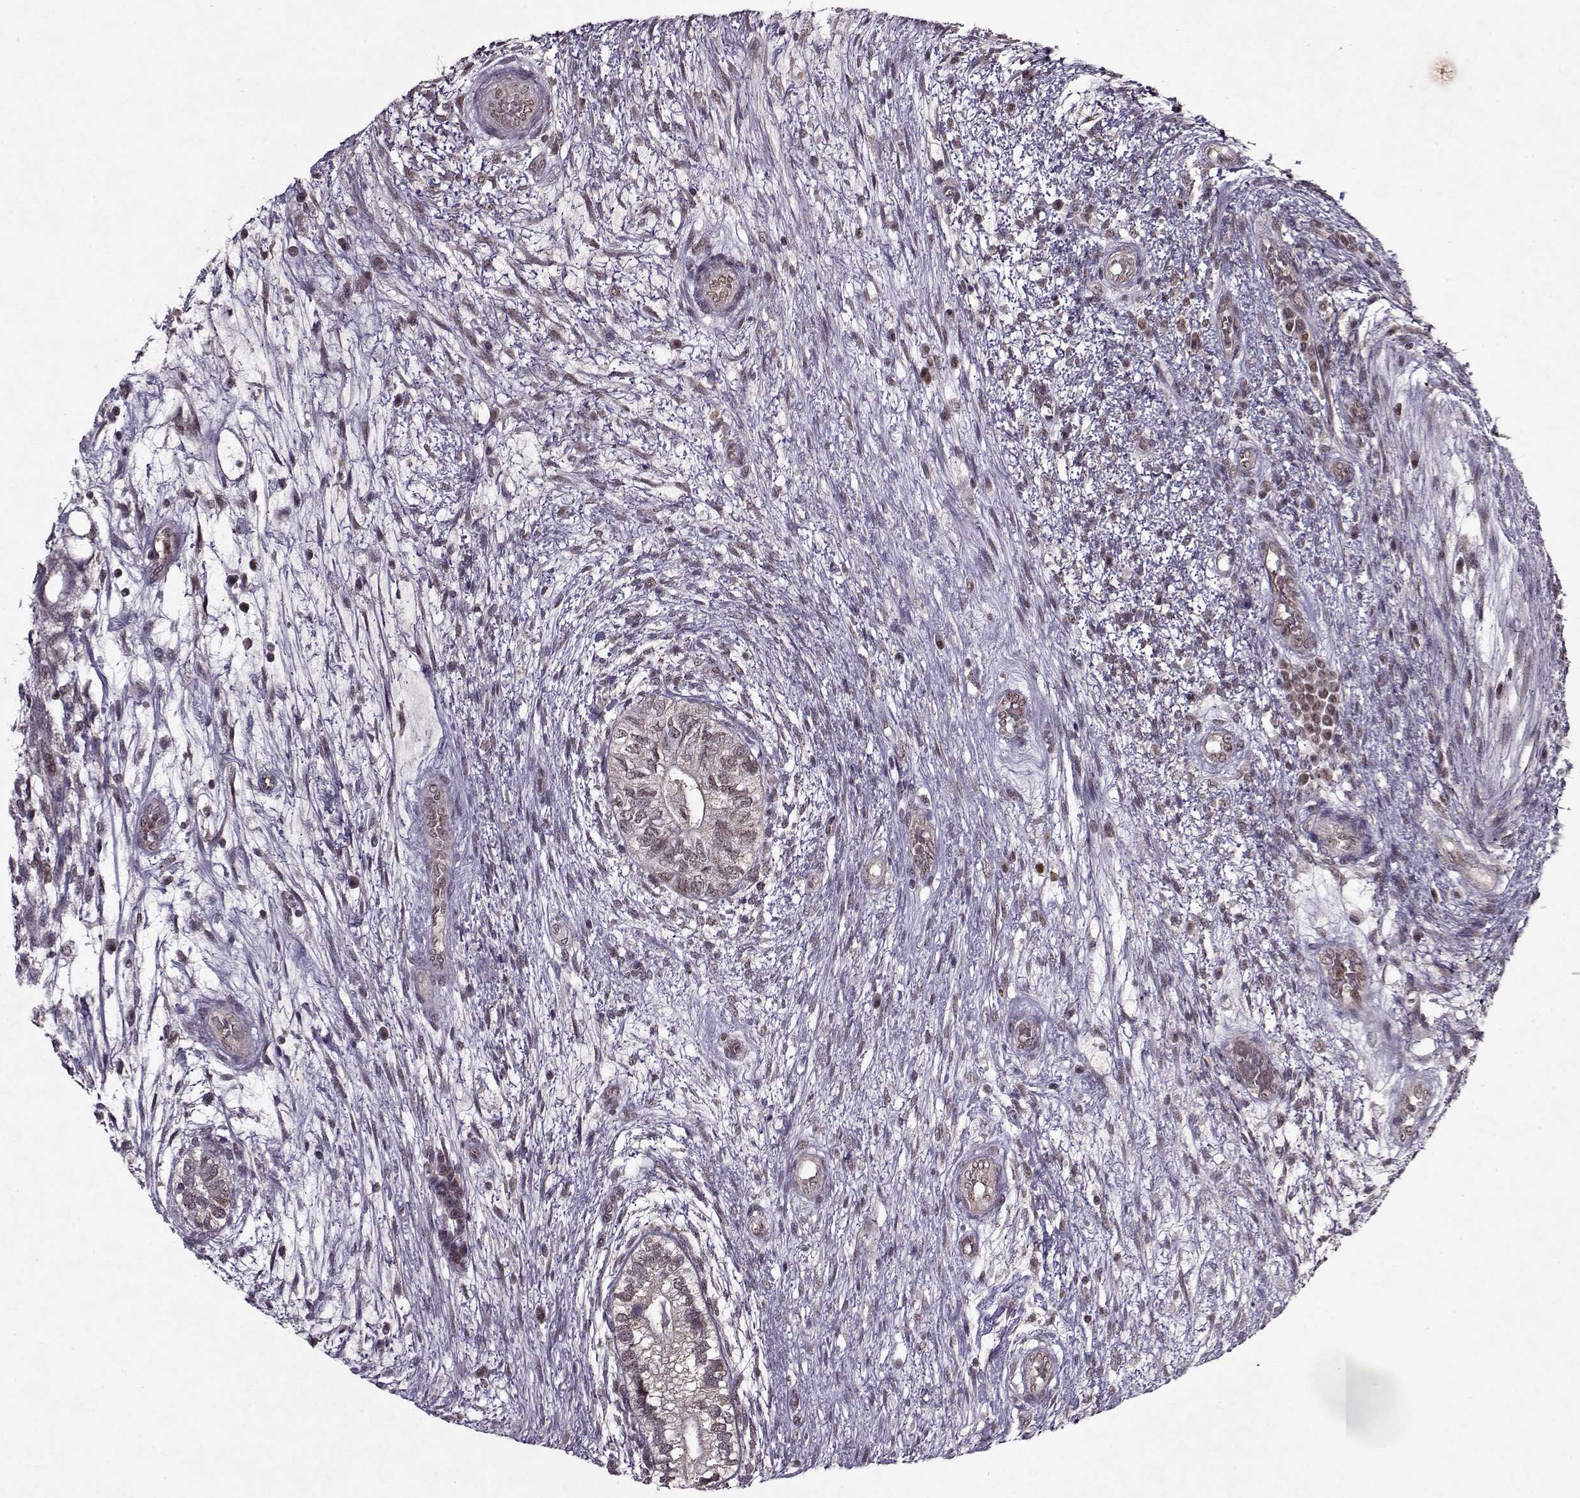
{"staining": {"intensity": "weak", "quantity": "<25%", "location": "nuclear"}, "tissue": "testis cancer", "cell_type": "Tumor cells", "image_type": "cancer", "snomed": [{"axis": "morphology", "description": "Normal tissue, NOS"}, {"axis": "morphology", "description": "Carcinoma, Embryonal, NOS"}, {"axis": "topography", "description": "Testis"}, {"axis": "topography", "description": "Epididymis"}], "caption": "IHC photomicrograph of human embryonal carcinoma (testis) stained for a protein (brown), which displays no staining in tumor cells.", "gene": "PSMA7", "patient": {"sex": "male", "age": 32}}